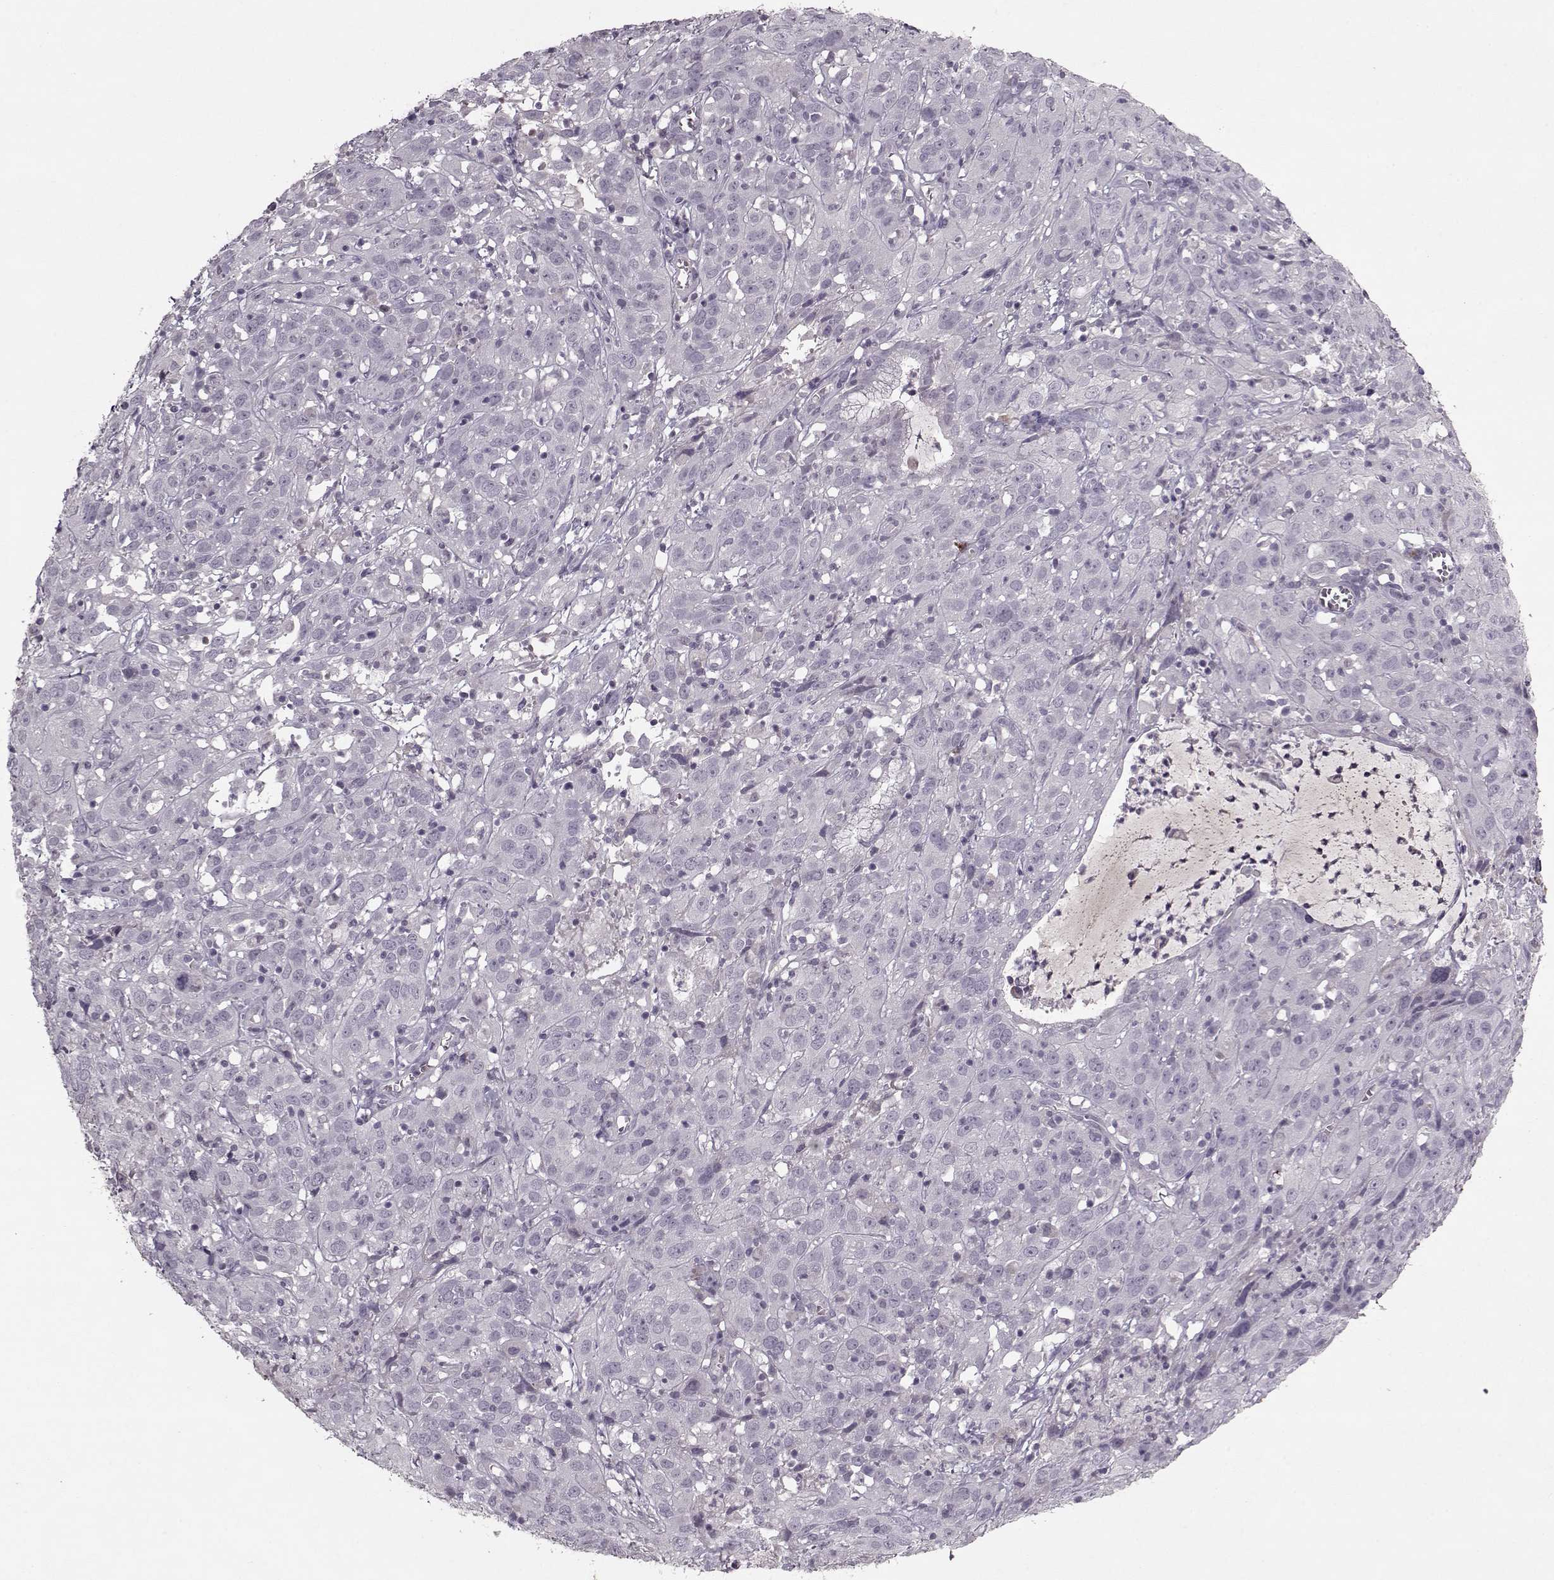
{"staining": {"intensity": "negative", "quantity": "none", "location": "none"}, "tissue": "cervical cancer", "cell_type": "Tumor cells", "image_type": "cancer", "snomed": [{"axis": "morphology", "description": "Squamous cell carcinoma, NOS"}, {"axis": "topography", "description": "Cervix"}], "caption": "An immunohistochemistry (IHC) photomicrograph of cervical squamous cell carcinoma is shown. There is no staining in tumor cells of cervical squamous cell carcinoma. The staining is performed using DAB brown chromogen with nuclei counter-stained in using hematoxylin.", "gene": "KRT9", "patient": {"sex": "female", "age": 32}}